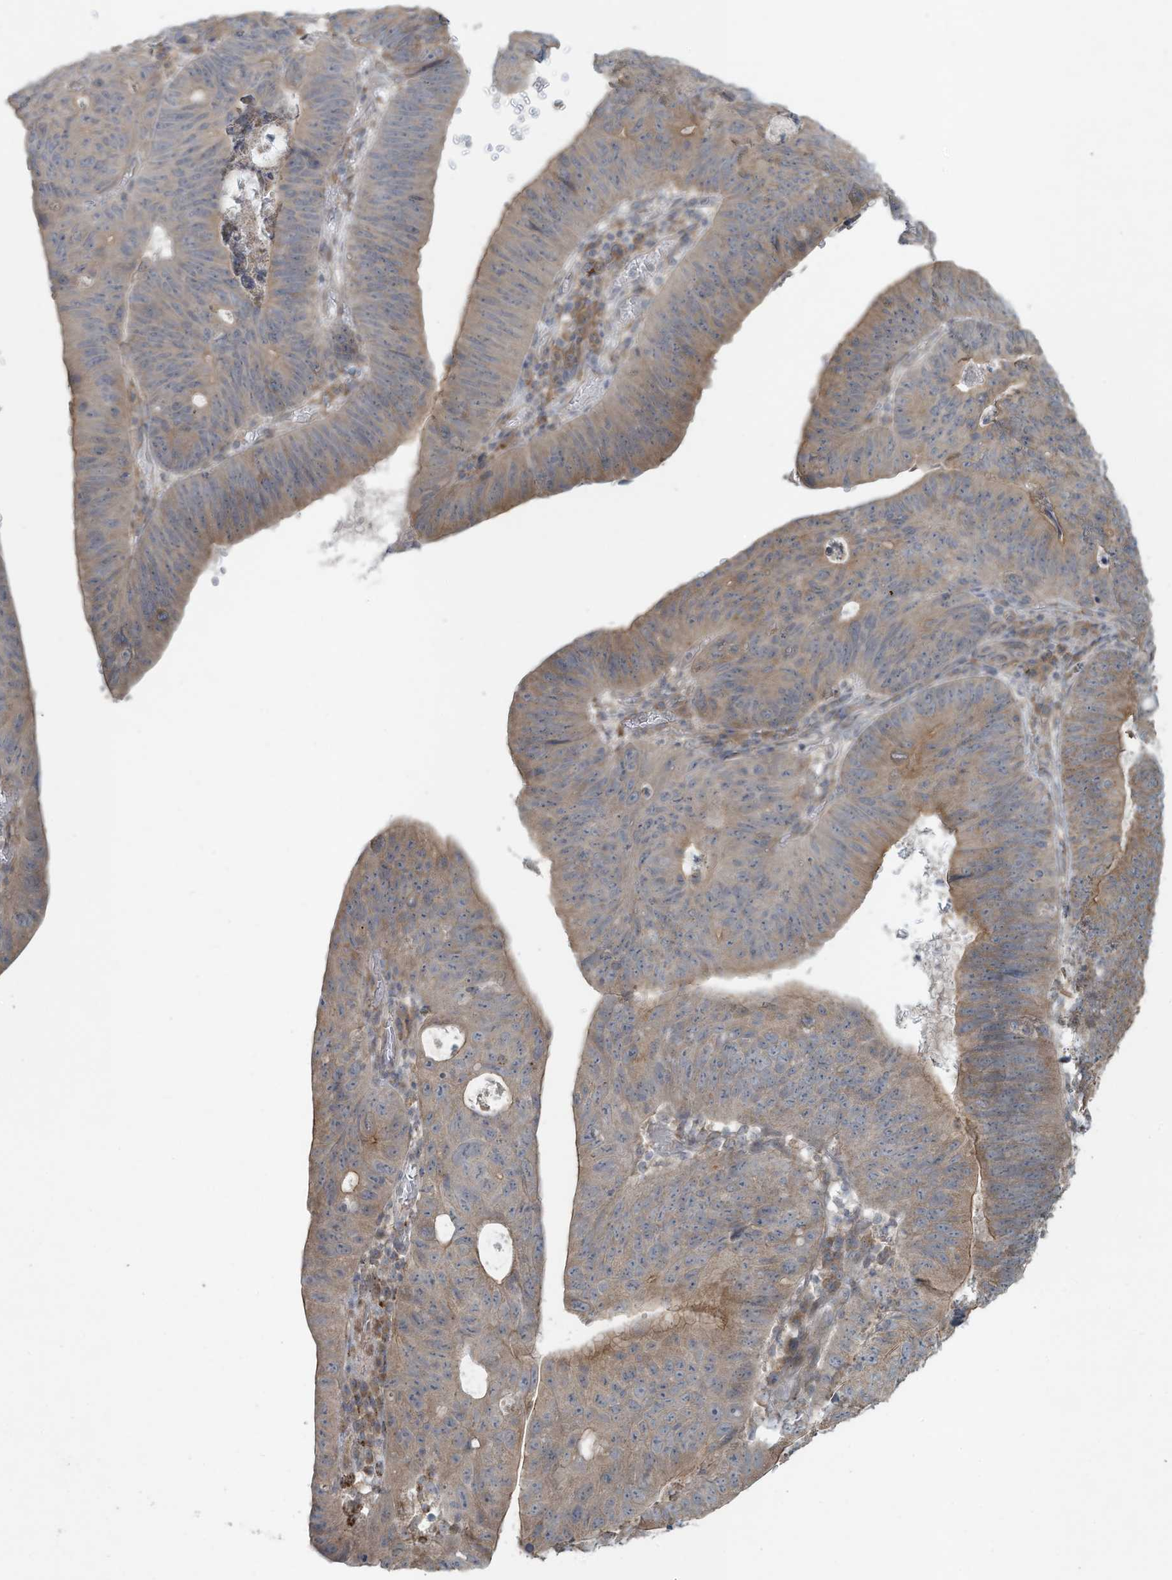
{"staining": {"intensity": "moderate", "quantity": "25%-75%", "location": "cytoplasmic/membranous"}, "tissue": "stomach cancer", "cell_type": "Tumor cells", "image_type": "cancer", "snomed": [{"axis": "morphology", "description": "Adenocarcinoma, NOS"}, {"axis": "topography", "description": "Stomach"}], "caption": "IHC (DAB (3,3'-diaminobenzidine)) staining of stomach adenocarcinoma demonstrates moderate cytoplasmic/membranous protein positivity in about 25%-75% of tumor cells.", "gene": "MAGIX", "patient": {"sex": "male", "age": 59}}